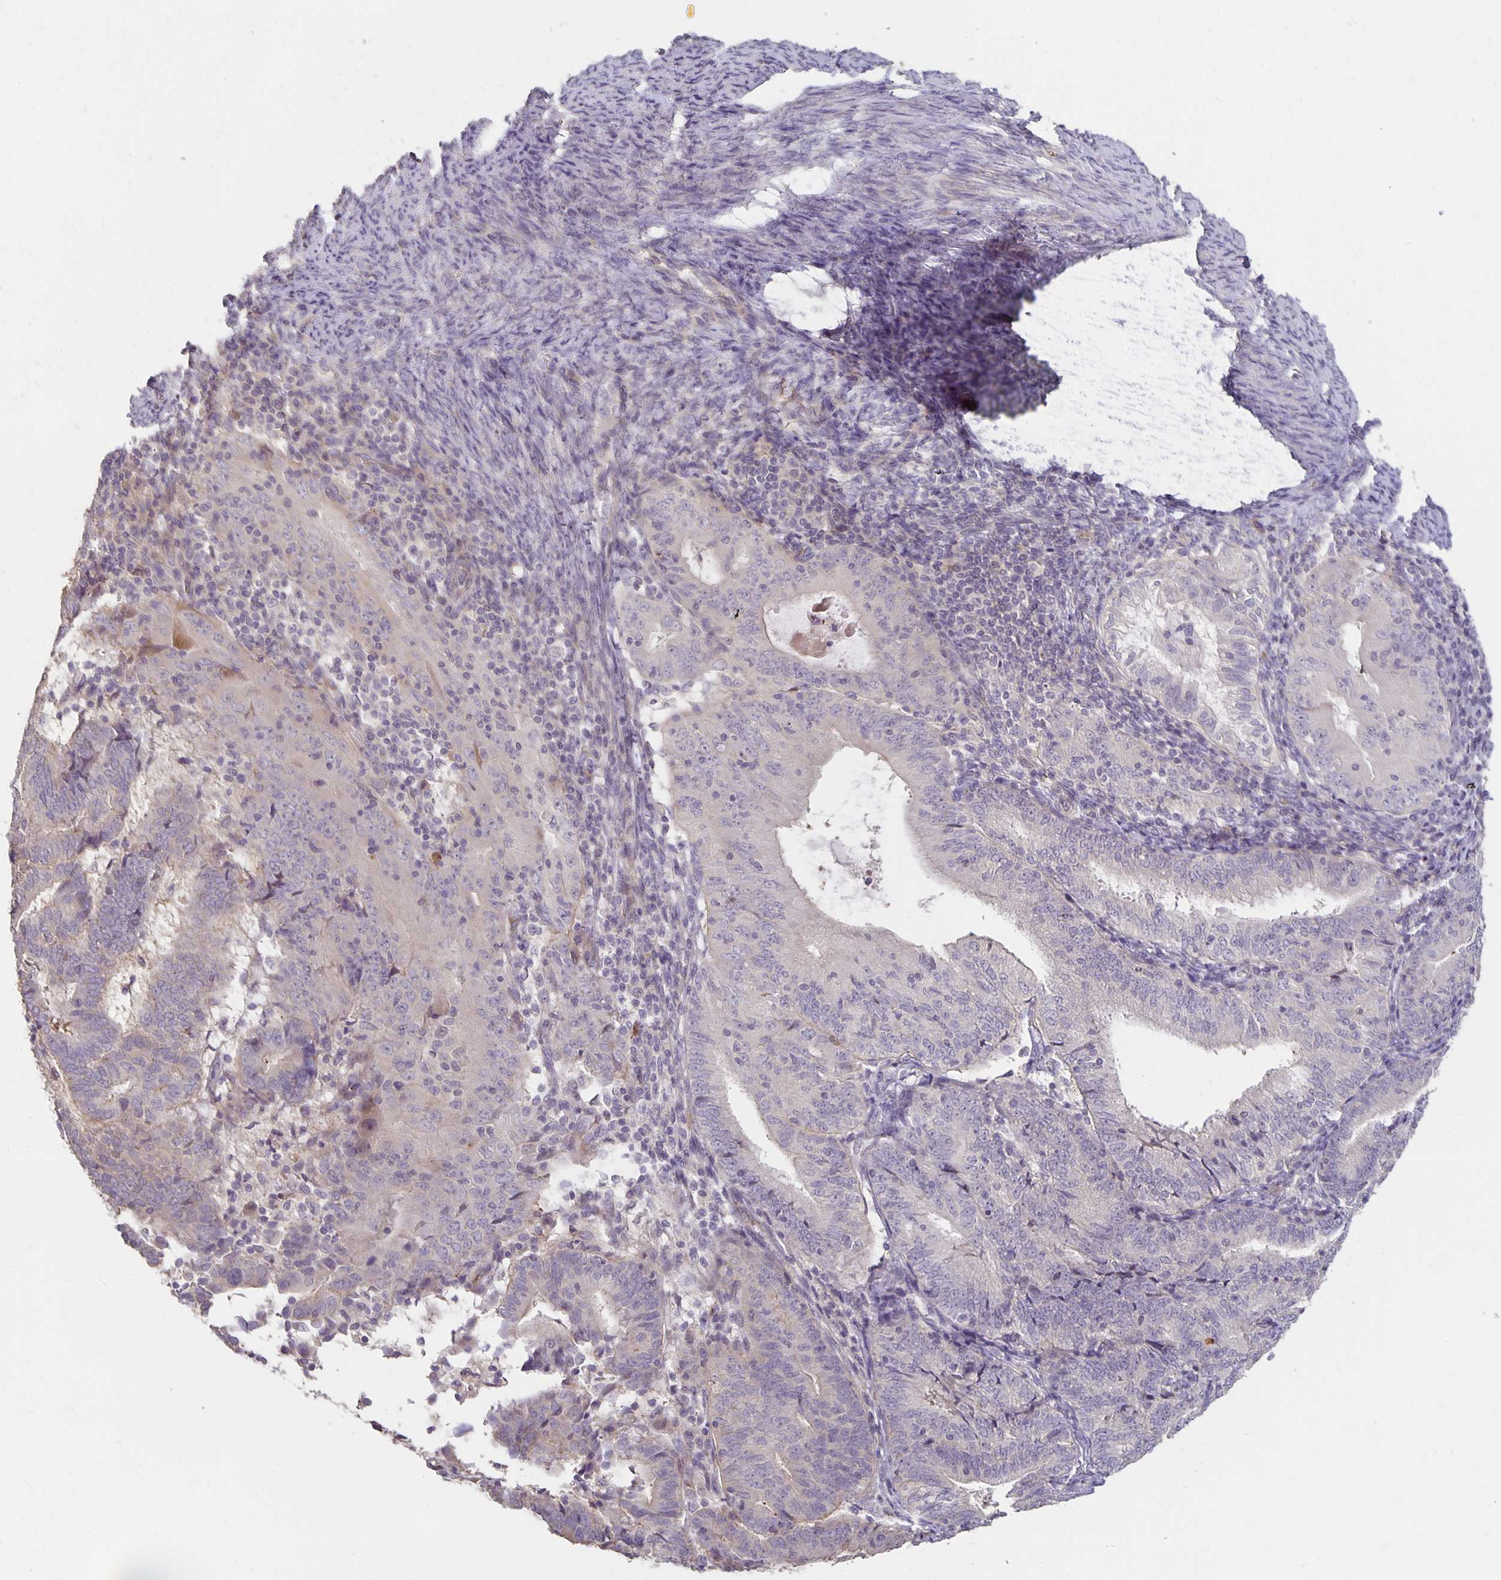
{"staining": {"intensity": "negative", "quantity": "none", "location": "none"}, "tissue": "endometrial cancer", "cell_type": "Tumor cells", "image_type": "cancer", "snomed": [{"axis": "morphology", "description": "Adenocarcinoma, NOS"}, {"axis": "topography", "description": "Endometrium"}], "caption": "Tumor cells show no significant positivity in endometrial adenocarcinoma.", "gene": "CST6", "patient": {"sex": "female", "age": 70}}